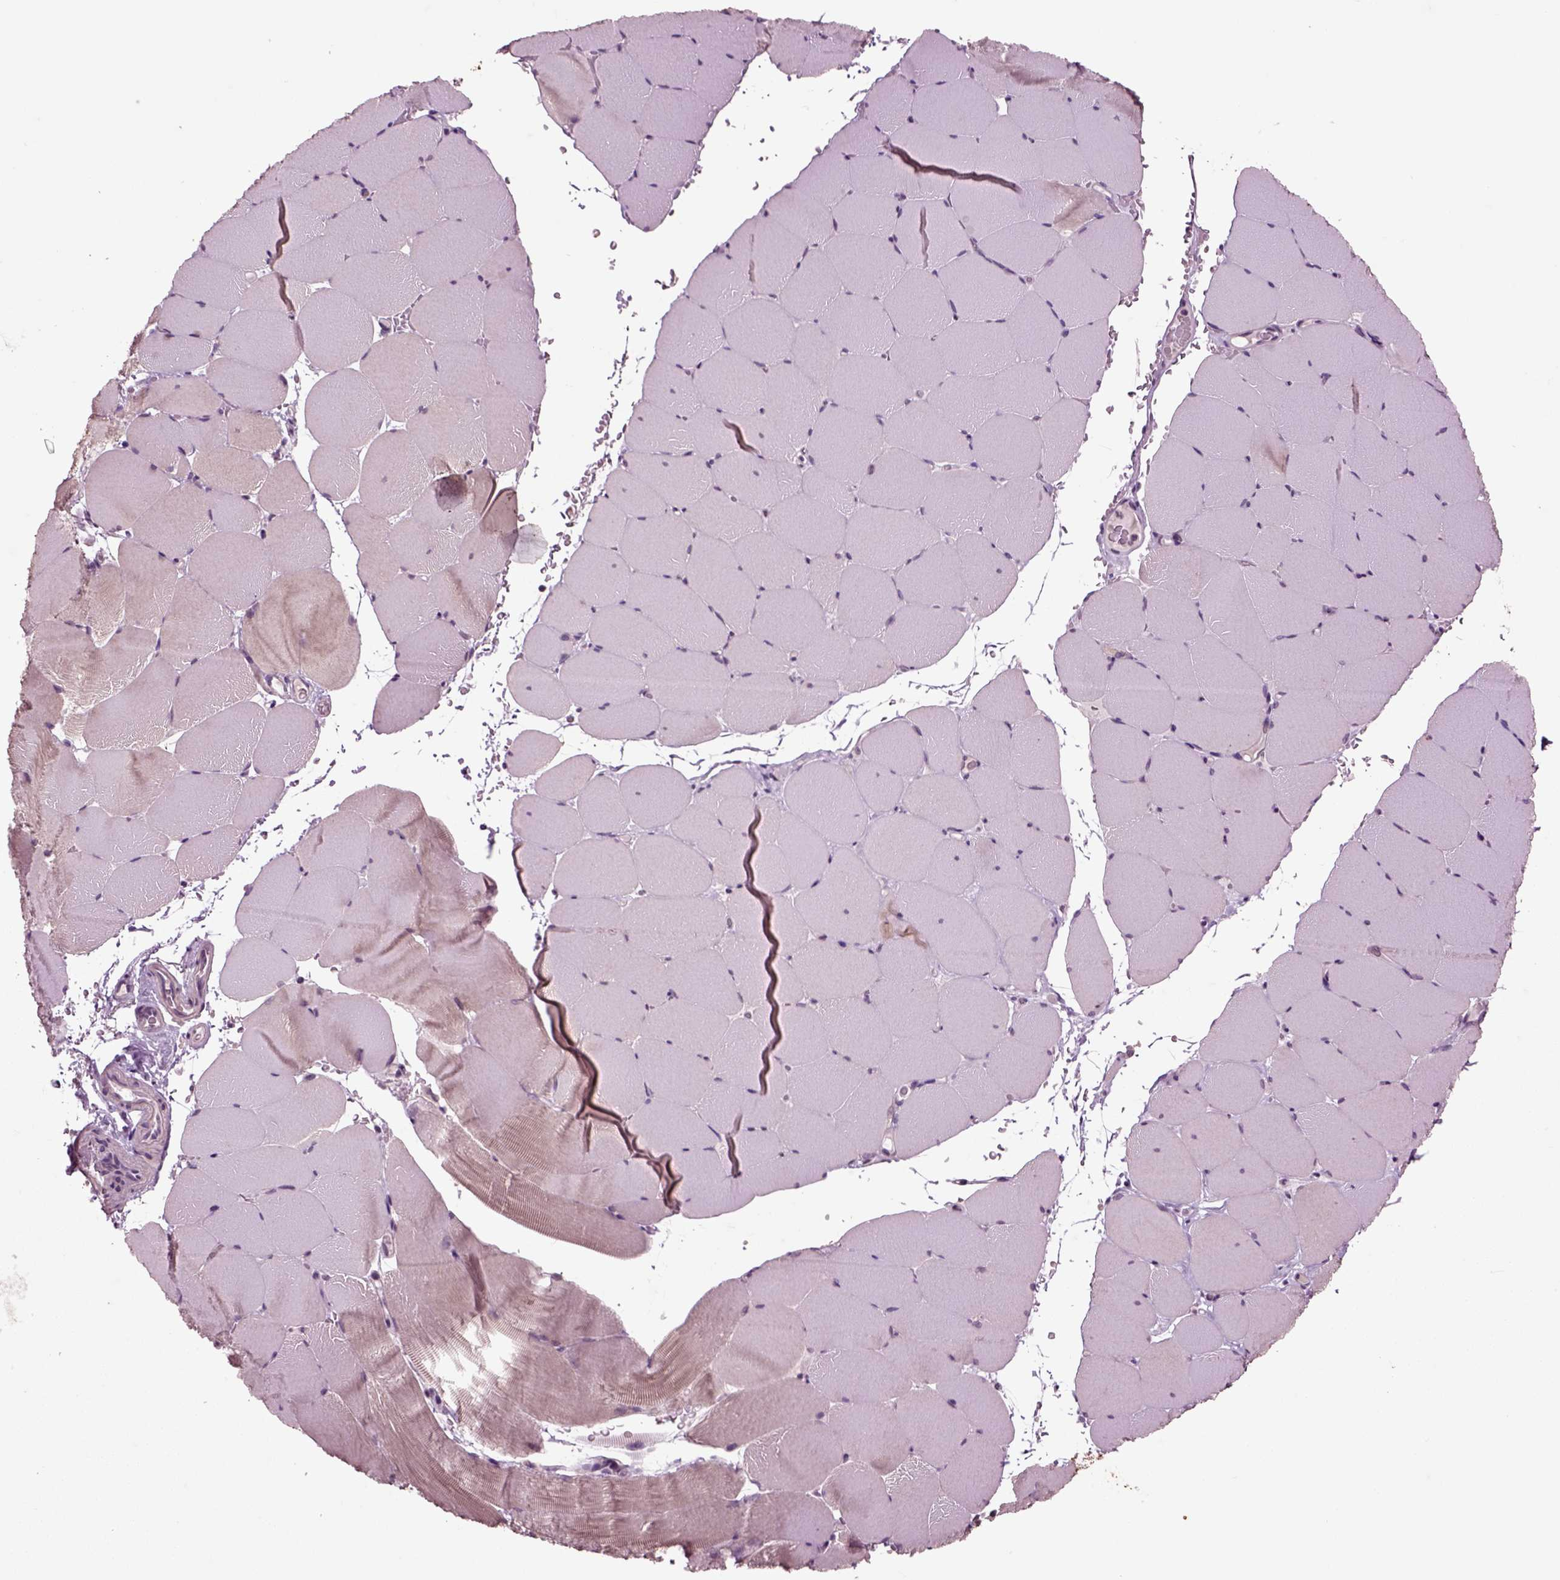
{"staining": {"intensity": "weak", "quantity": "25%-75%", "location": "cytoplasmic/membranous"}, "tissue": "skeletal muscle", "cell_type": "Myocytes", "image_type": "normal", "snomed": [{"axis": "morphology", "description": "Normal tissue, NOS"}, {"axis": "topography", "description": "Skeletal muscle"}], "caption": "DAB immunohistochemical staining of unremarkable skeletal muscle reveals weak cytoplasmic/membranous protein staining in about 25%-75% of myocytes. (DAB = brown stain, brightfield microscopy at high magnification).", "gene": "CHGB", "patient": {"sex": "female", "age": 37}}